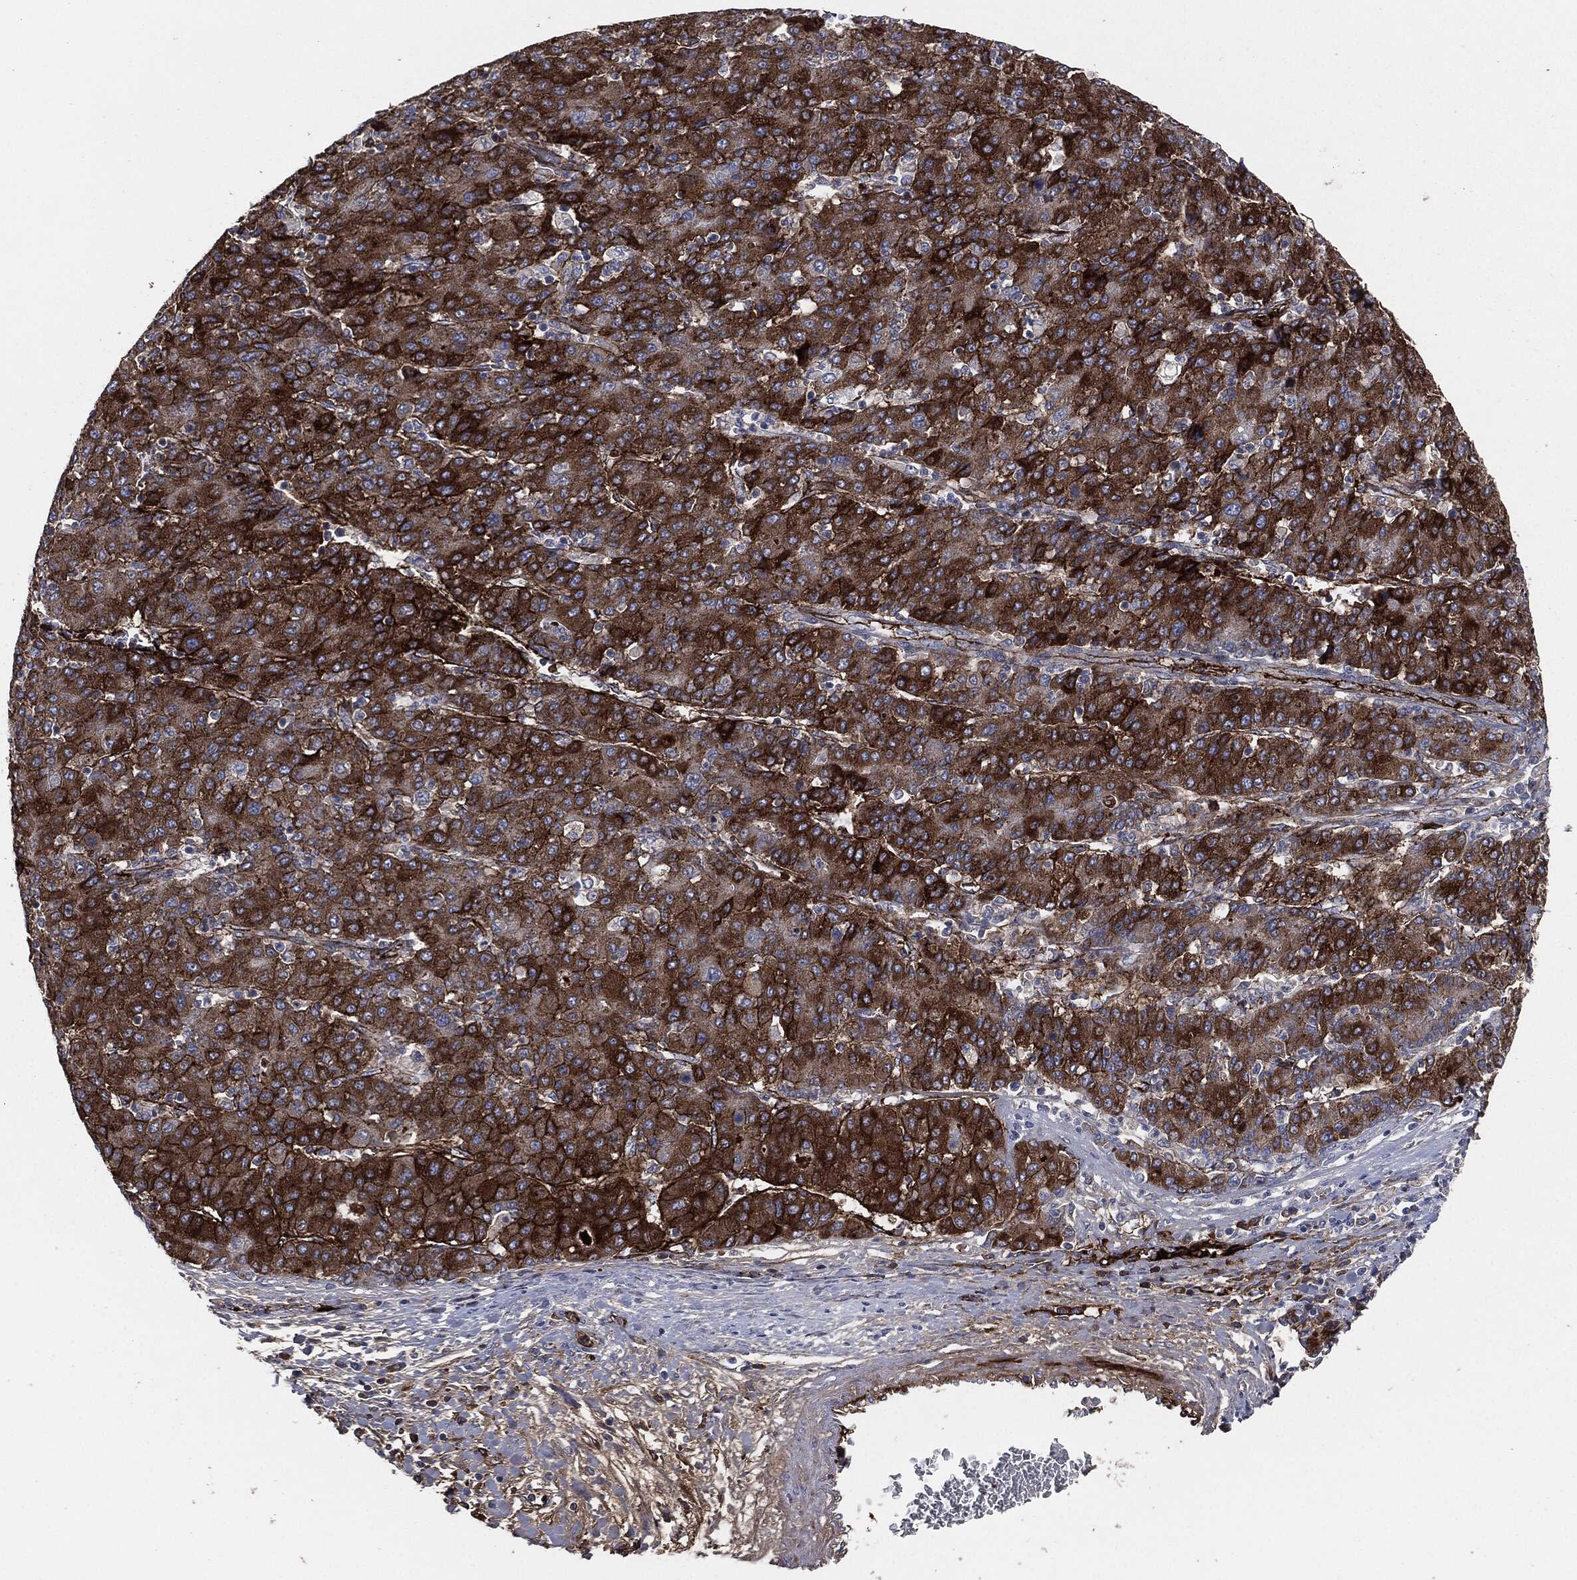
{"staining": {"intensity": "strong", "quantity": "25%-75%", "location": "cytoplasmic/membranous"}, "tissue": "liver cancer", "cell_type": "Tumor cells", "image_type": "cancer", "snomed": [{"axis": "morphology", "description": "Carcinoma, Hepatocellular, NOS"}, {"axis": "topography", "description": "Liver"}], "caption": "Hepatocellular carcinoma (liver) stained for a protein (brown) displays strong cytoplasmic/membranous positive expression in about 25%-75% of tumor cells.", "gene": "APOB", "patient": {"sex": "male", "age": 65}}